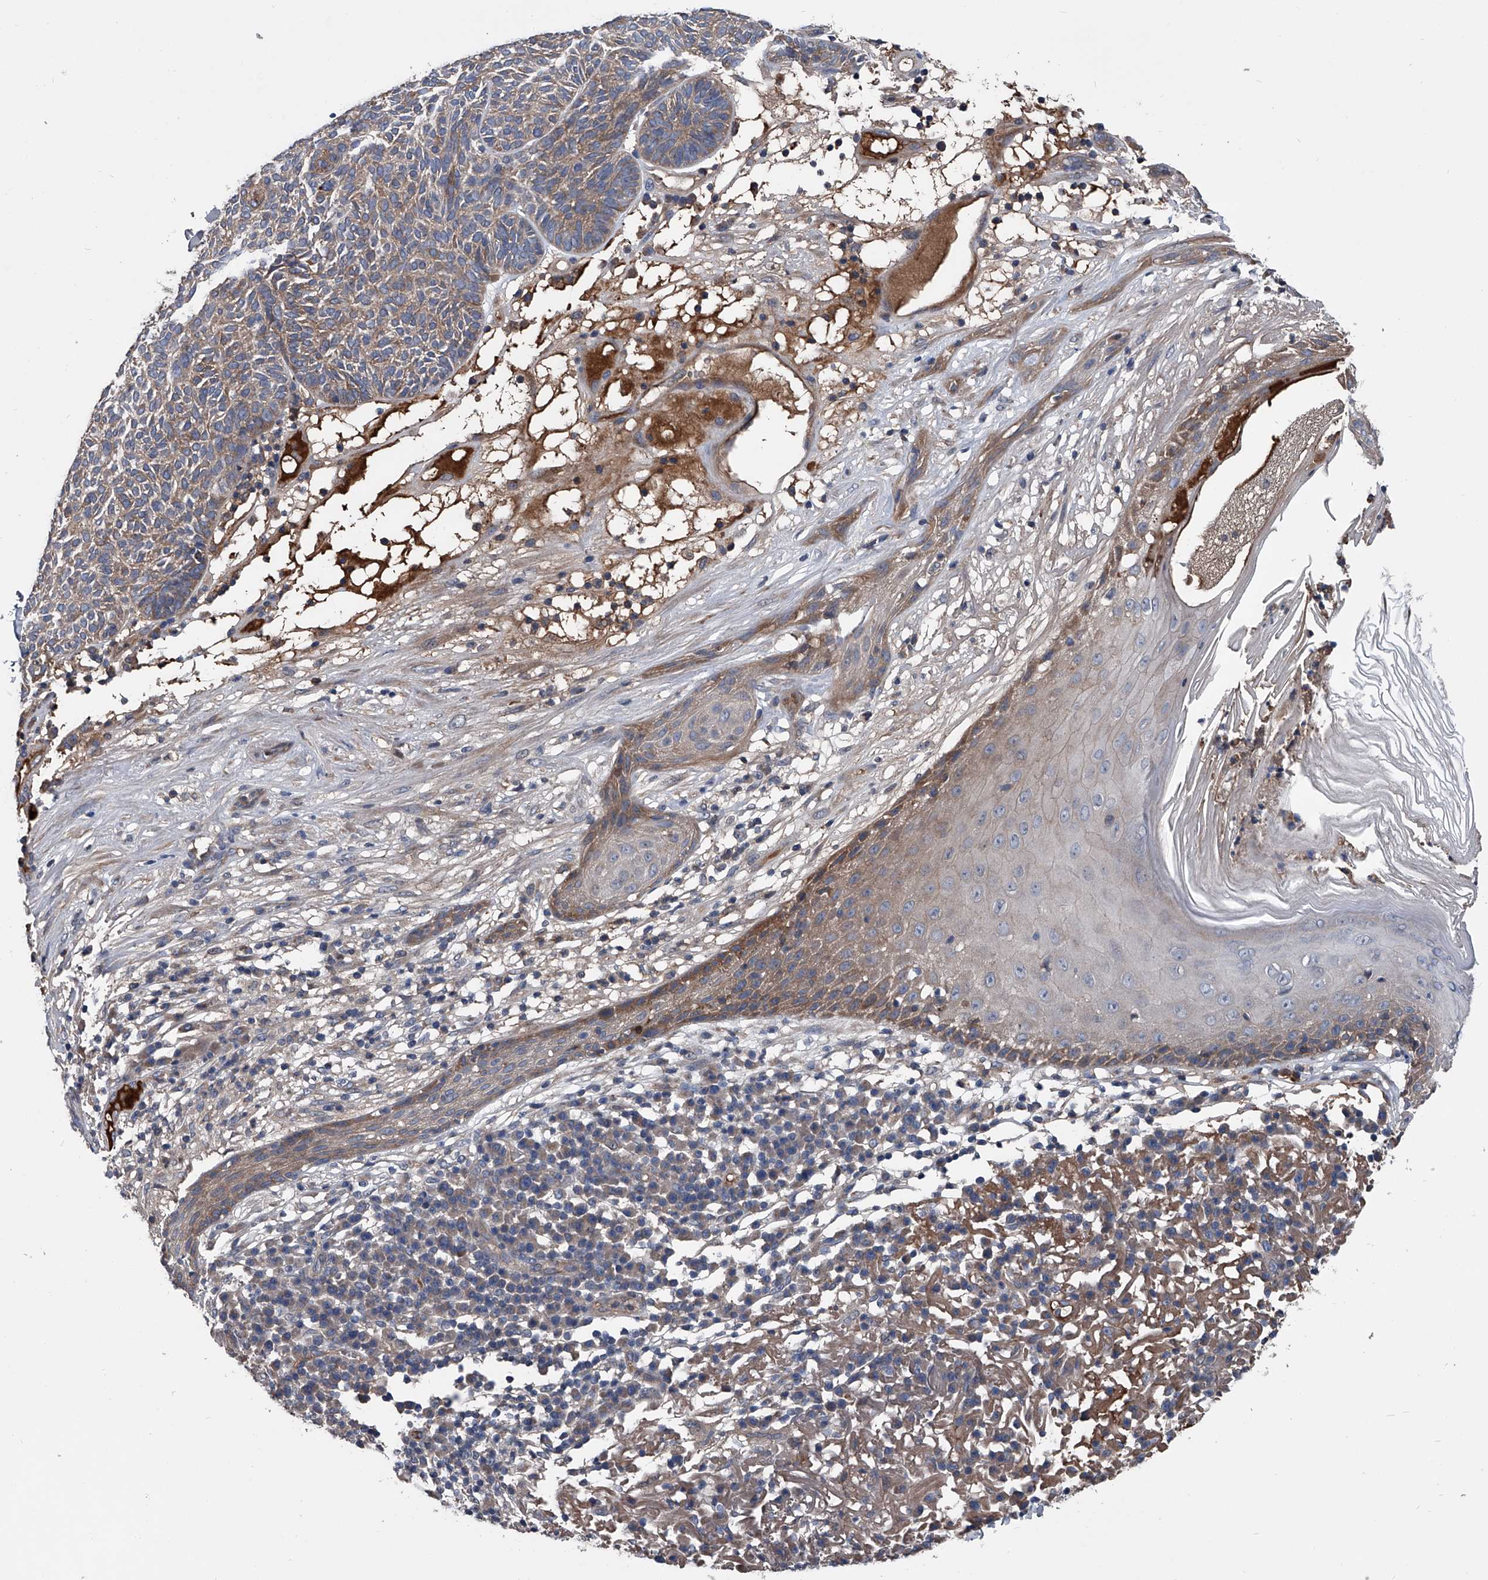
{"staining": {"intensity": "moderate", "quantity": "25%-75%", "location": "cytoplasmic/membranous"}, "tissue": "skin cancer", "cell_type": "Tumor cells", "image_type": "cancer", "snomed": [{"axis": "morphology", "description": "Squamous cell carcinoma, NOS"}, {"axis": "topography", "description": "Skin"}], "caption": "An immunohistochemistry micrograph of neoplastic tissue is shown. Protein staining in brown shows moderate cytoplasmic/membranous positivity in skin cancer (squamous cell carcinoma) within tumor cells.", "gene": "KIF13A", "patient": {"sex": "female", "age": 90}}